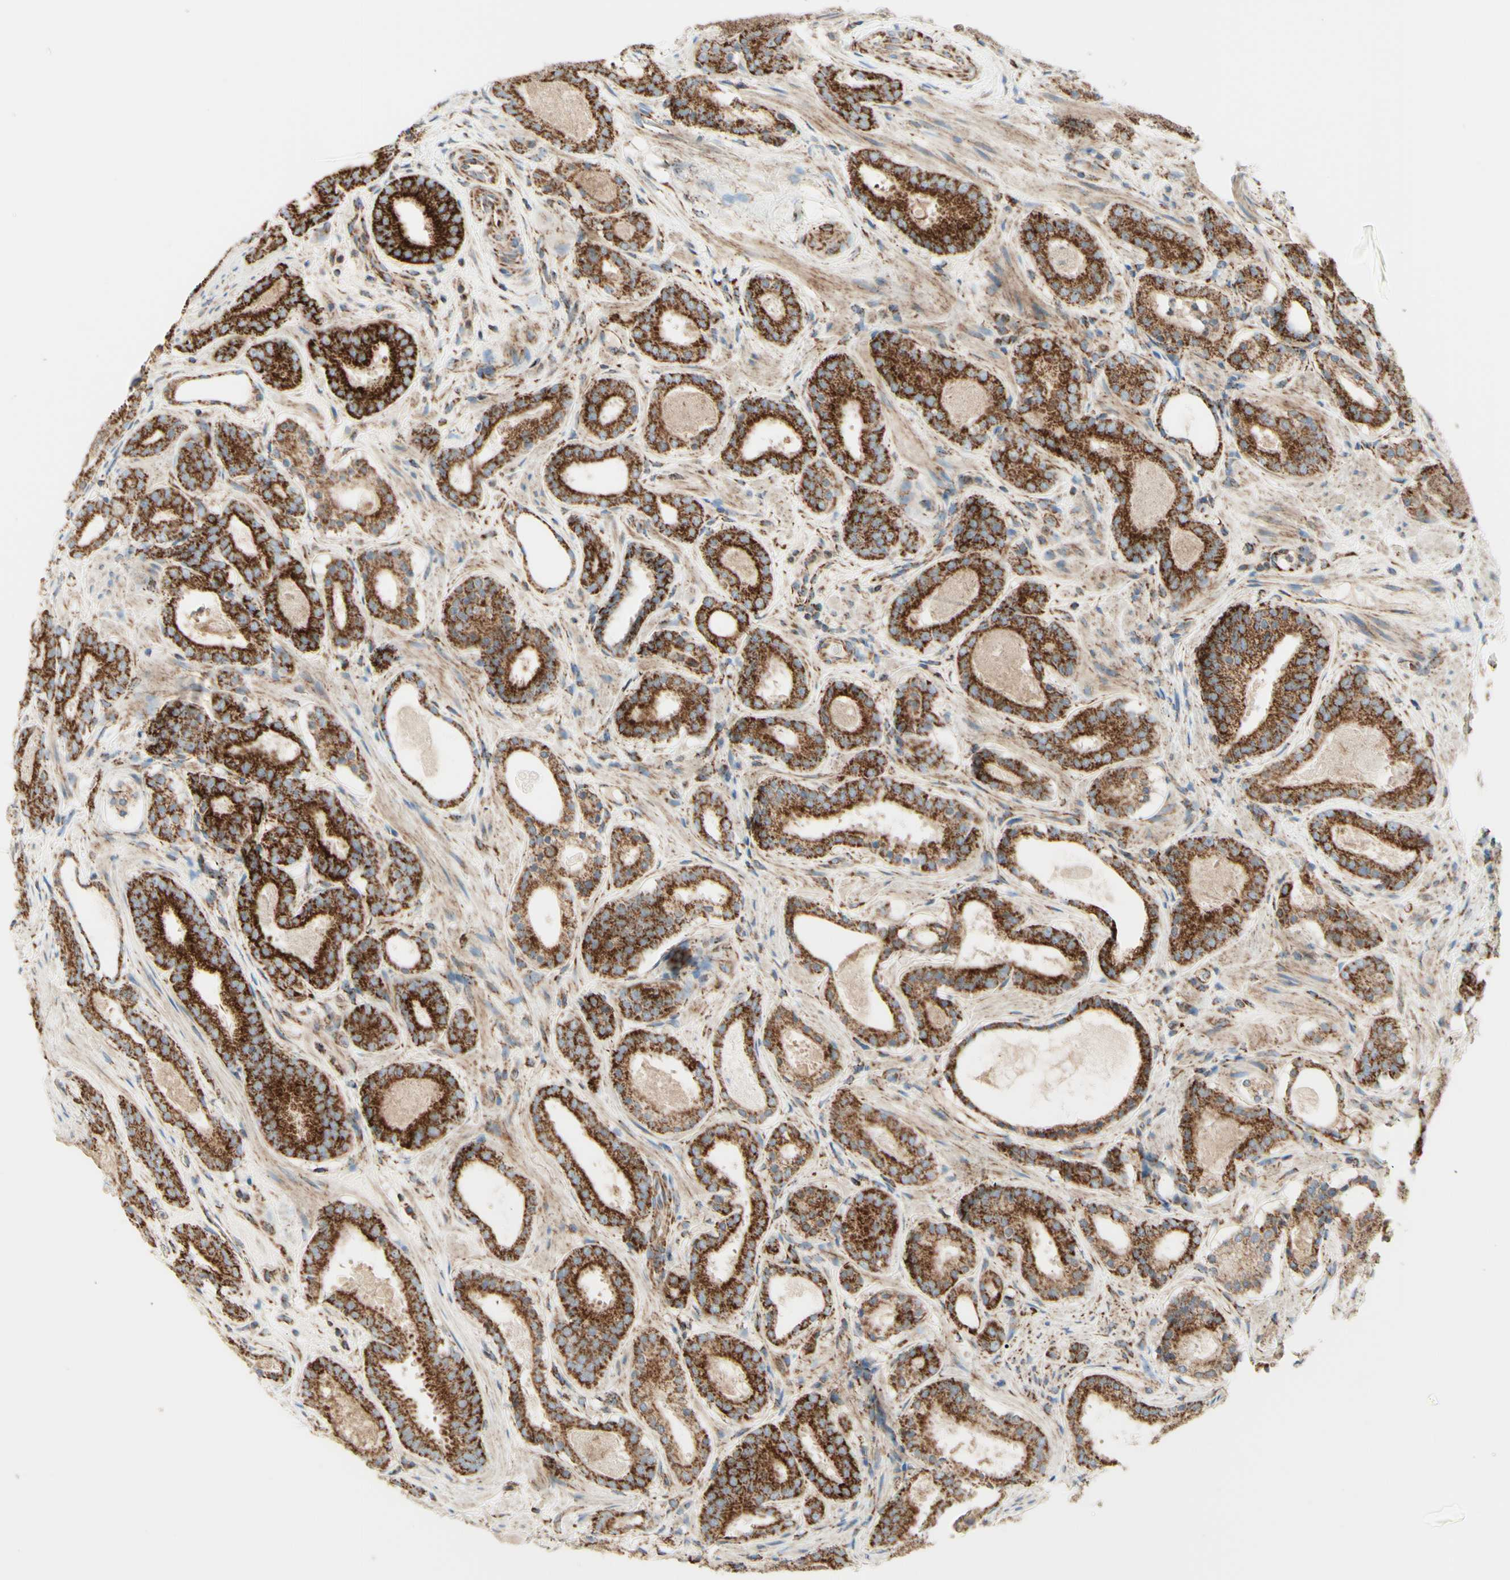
{"staining": {"intensity": "strong", "quantity": ">75%", "location": "cytoplasmic/membranous"}, "tissue": "prostate cancer", "cell_type": "Tumor cells", "image_type": "cancer", "snomed": [{"axis": "morphology", "description": "Adenocarcinoma, Low grade"}, {"axis": "topography", "description": "Prostate"}], "caption": "This image reveals immunohistochemistry staining of low-grade adenocarcinoma (prostate), with high strong cytoplasmic/membranous positivity in about >75% of tumor cells.", "gene": "ARMC10", "patient": {"sex": "male", "age": 69}}